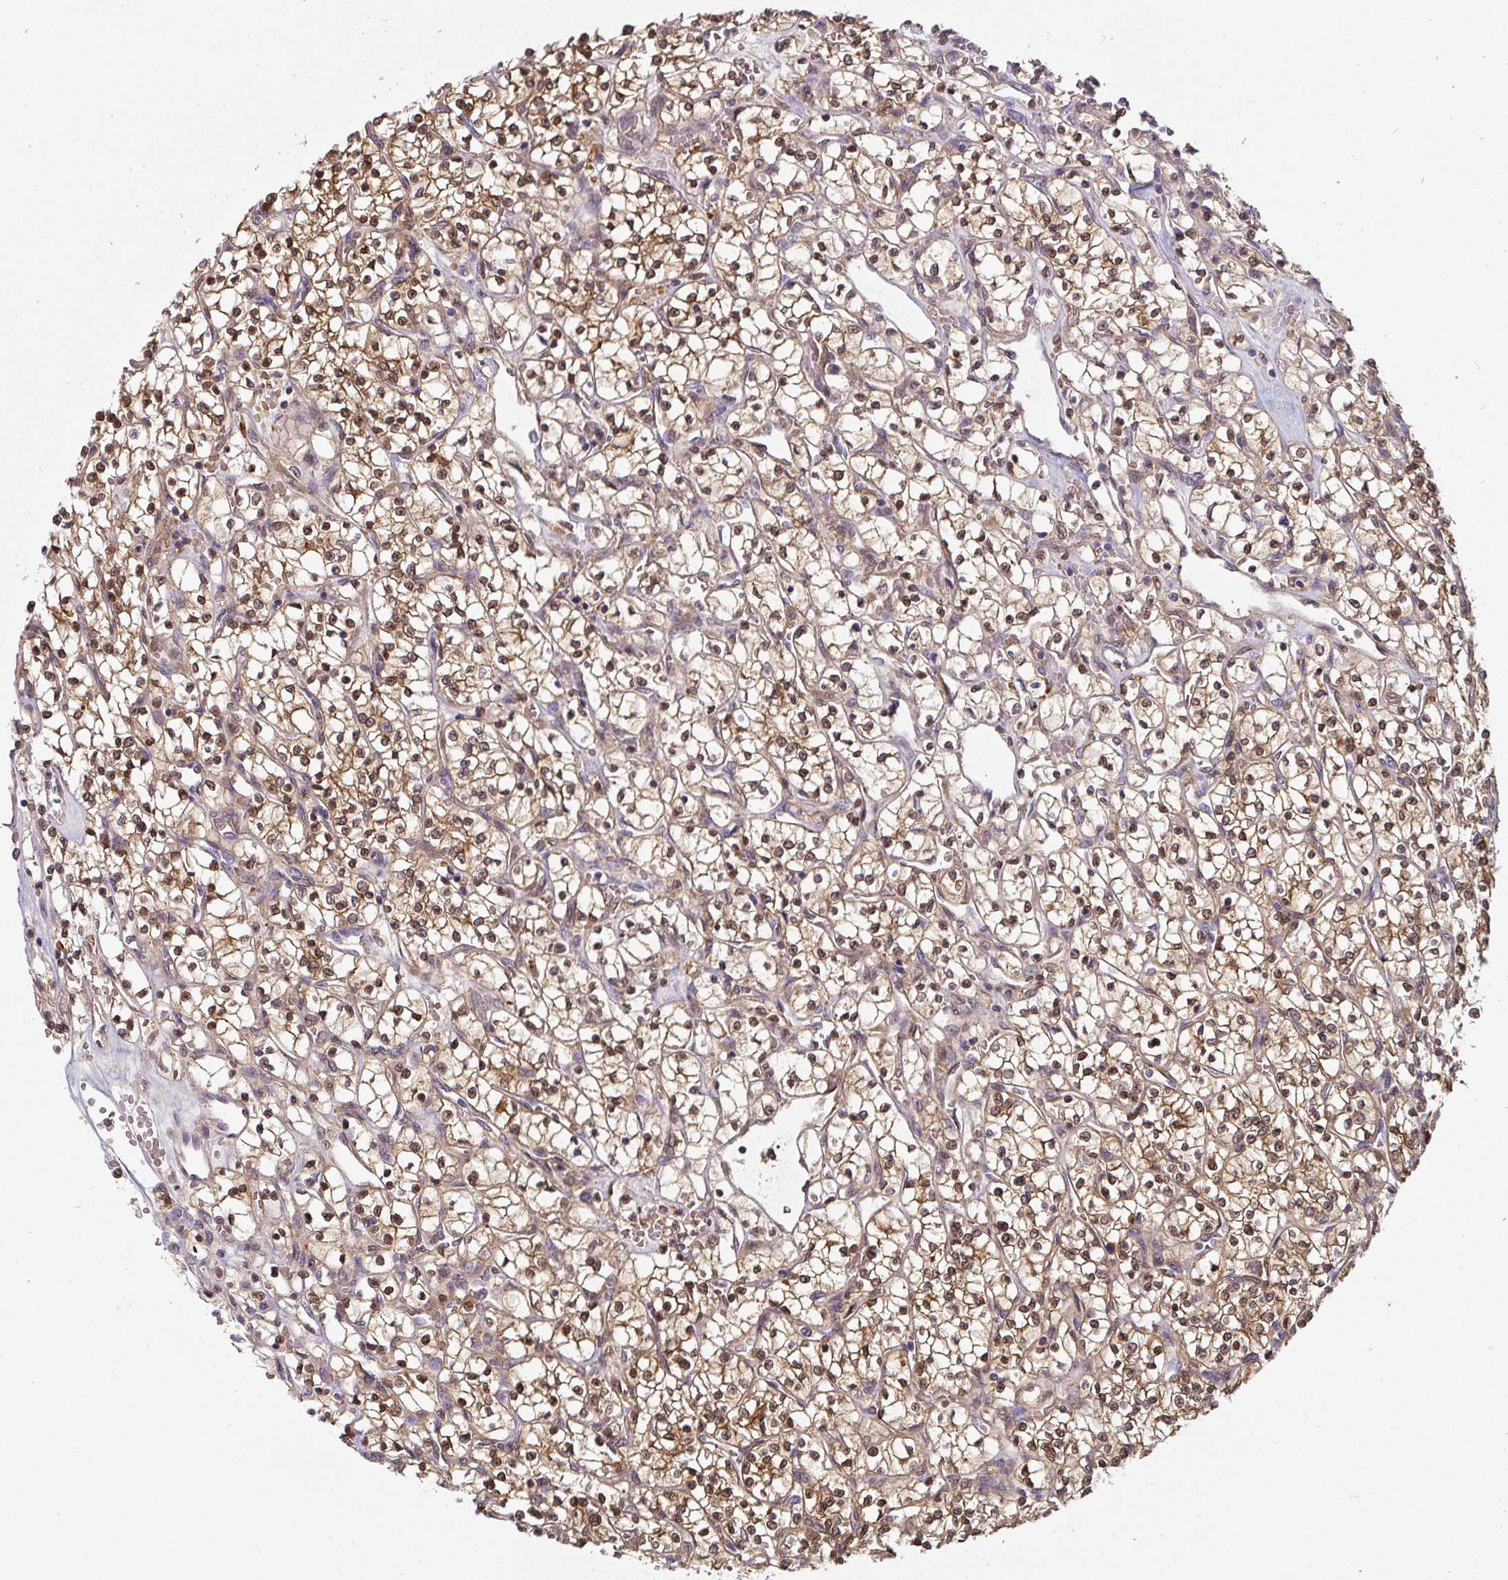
{"staining": {"intensity": "moderate", "quantity": ">75%", "location": "cytoplasmic/membranous,nuclear"}, "tissue": "renal cancer", "cell_type": "Tumor cells", "image_type": "cancer", "snomed": [{"axis": "morphology", "description": "Adenocarcinoma, NOS"}, {"axis": "topography", "description": "Kidney"}], "caption": "Moderate cytoplasmic/membranous and nuclear positivity for a protein is seen in about >75% of tumor cells of renal adenocarcinoma using IHC.", "gene": "ST13", "patient": {"sex": "female", "age": 64}}